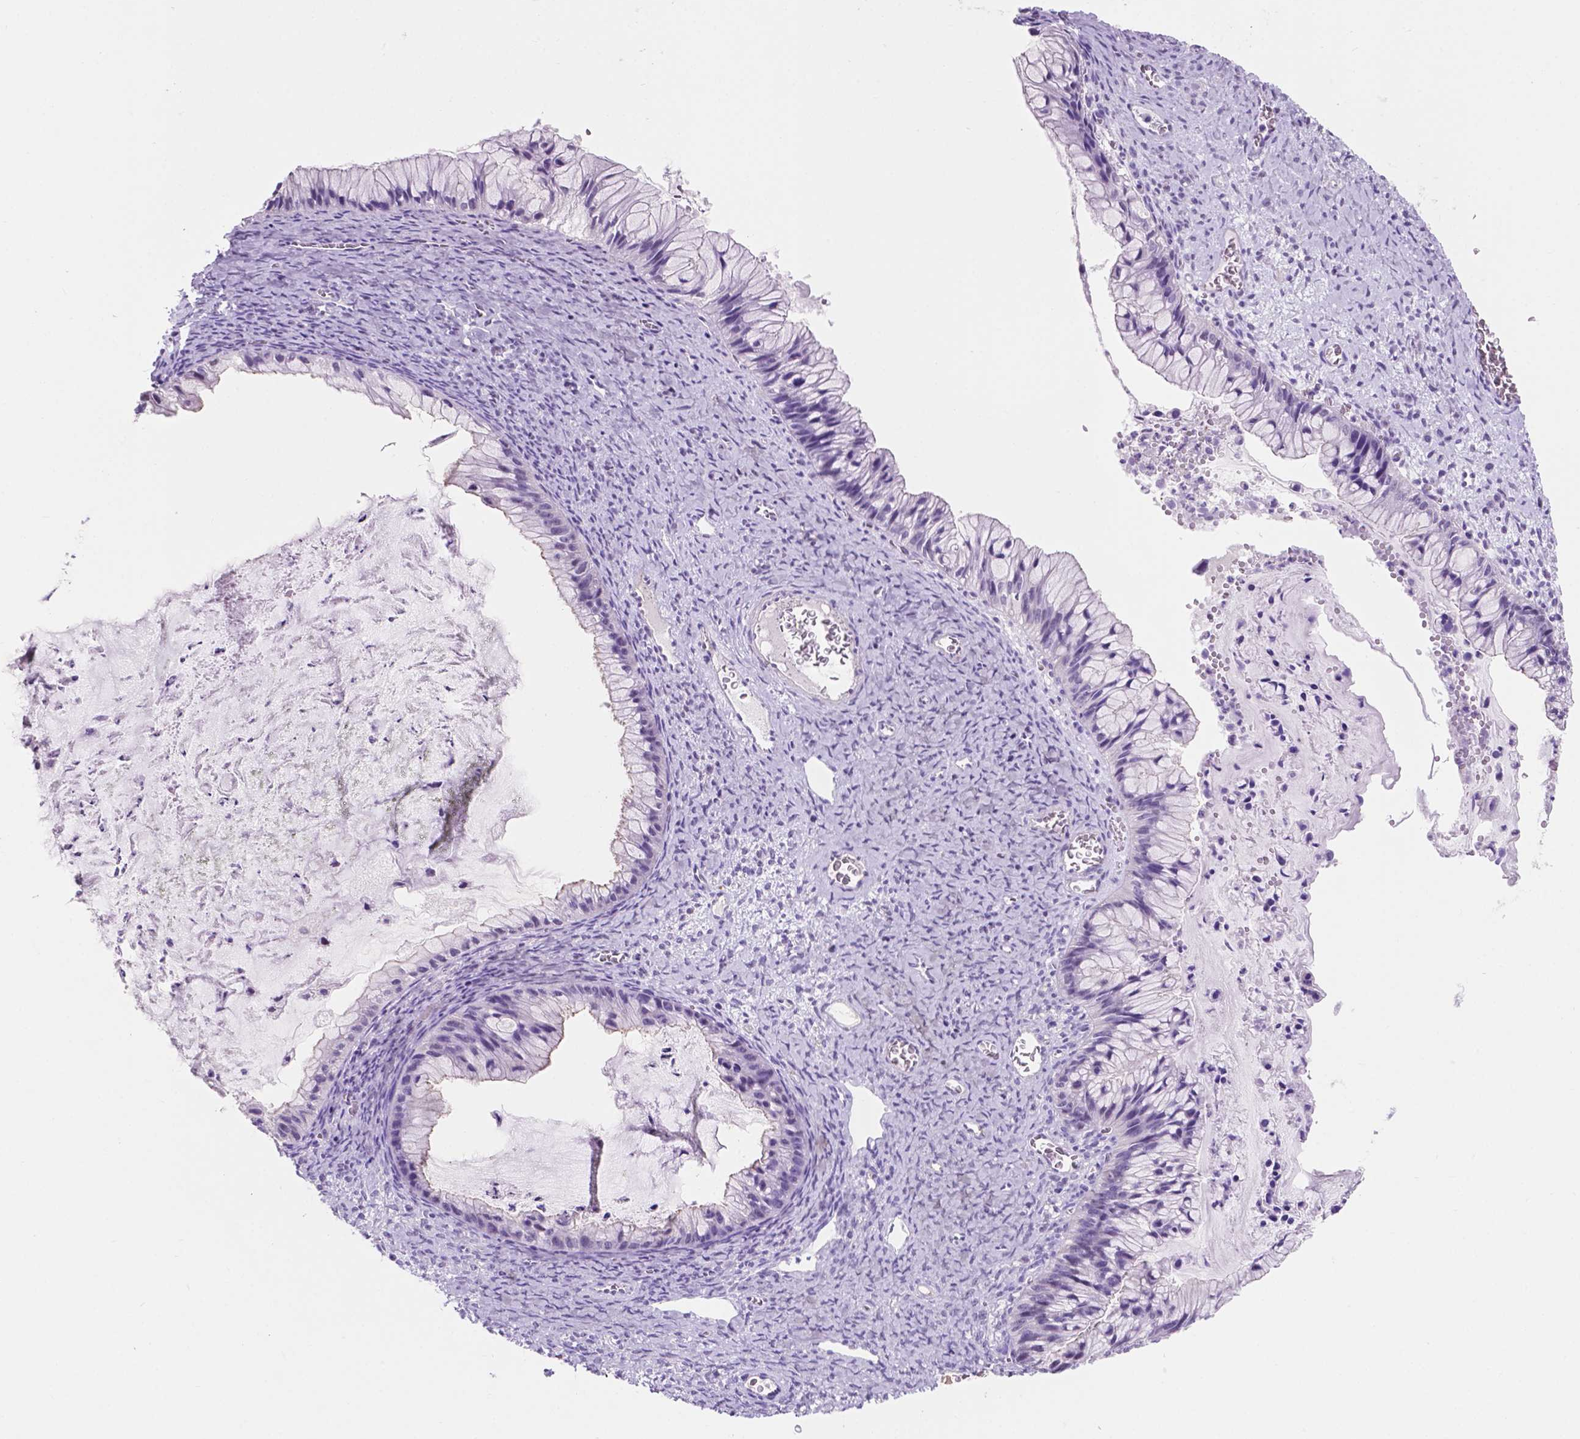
{"staining": {"intensity": "negative", "quantity": "none", "location": "none"}, "tissue": "ovarian cancer", "cell_type": "Tumor cells", "image_type": "cancer", "snomed": [{"axis": "morphology", "description": "Cystadenocarcinoma, mucinous, NOS"}, {"axis": "topography", "description": "Ovary"}], "caption": "Immunohistochemistry (IHC) photomicrograph of neoplastic tissue: mucinous cystadenocarcinoma (ovarian) stained with DAB exhibits no significant protein staining in tumor cells.", "gene": "ACY3", "patient": {"sex": "female", "age": 72}}